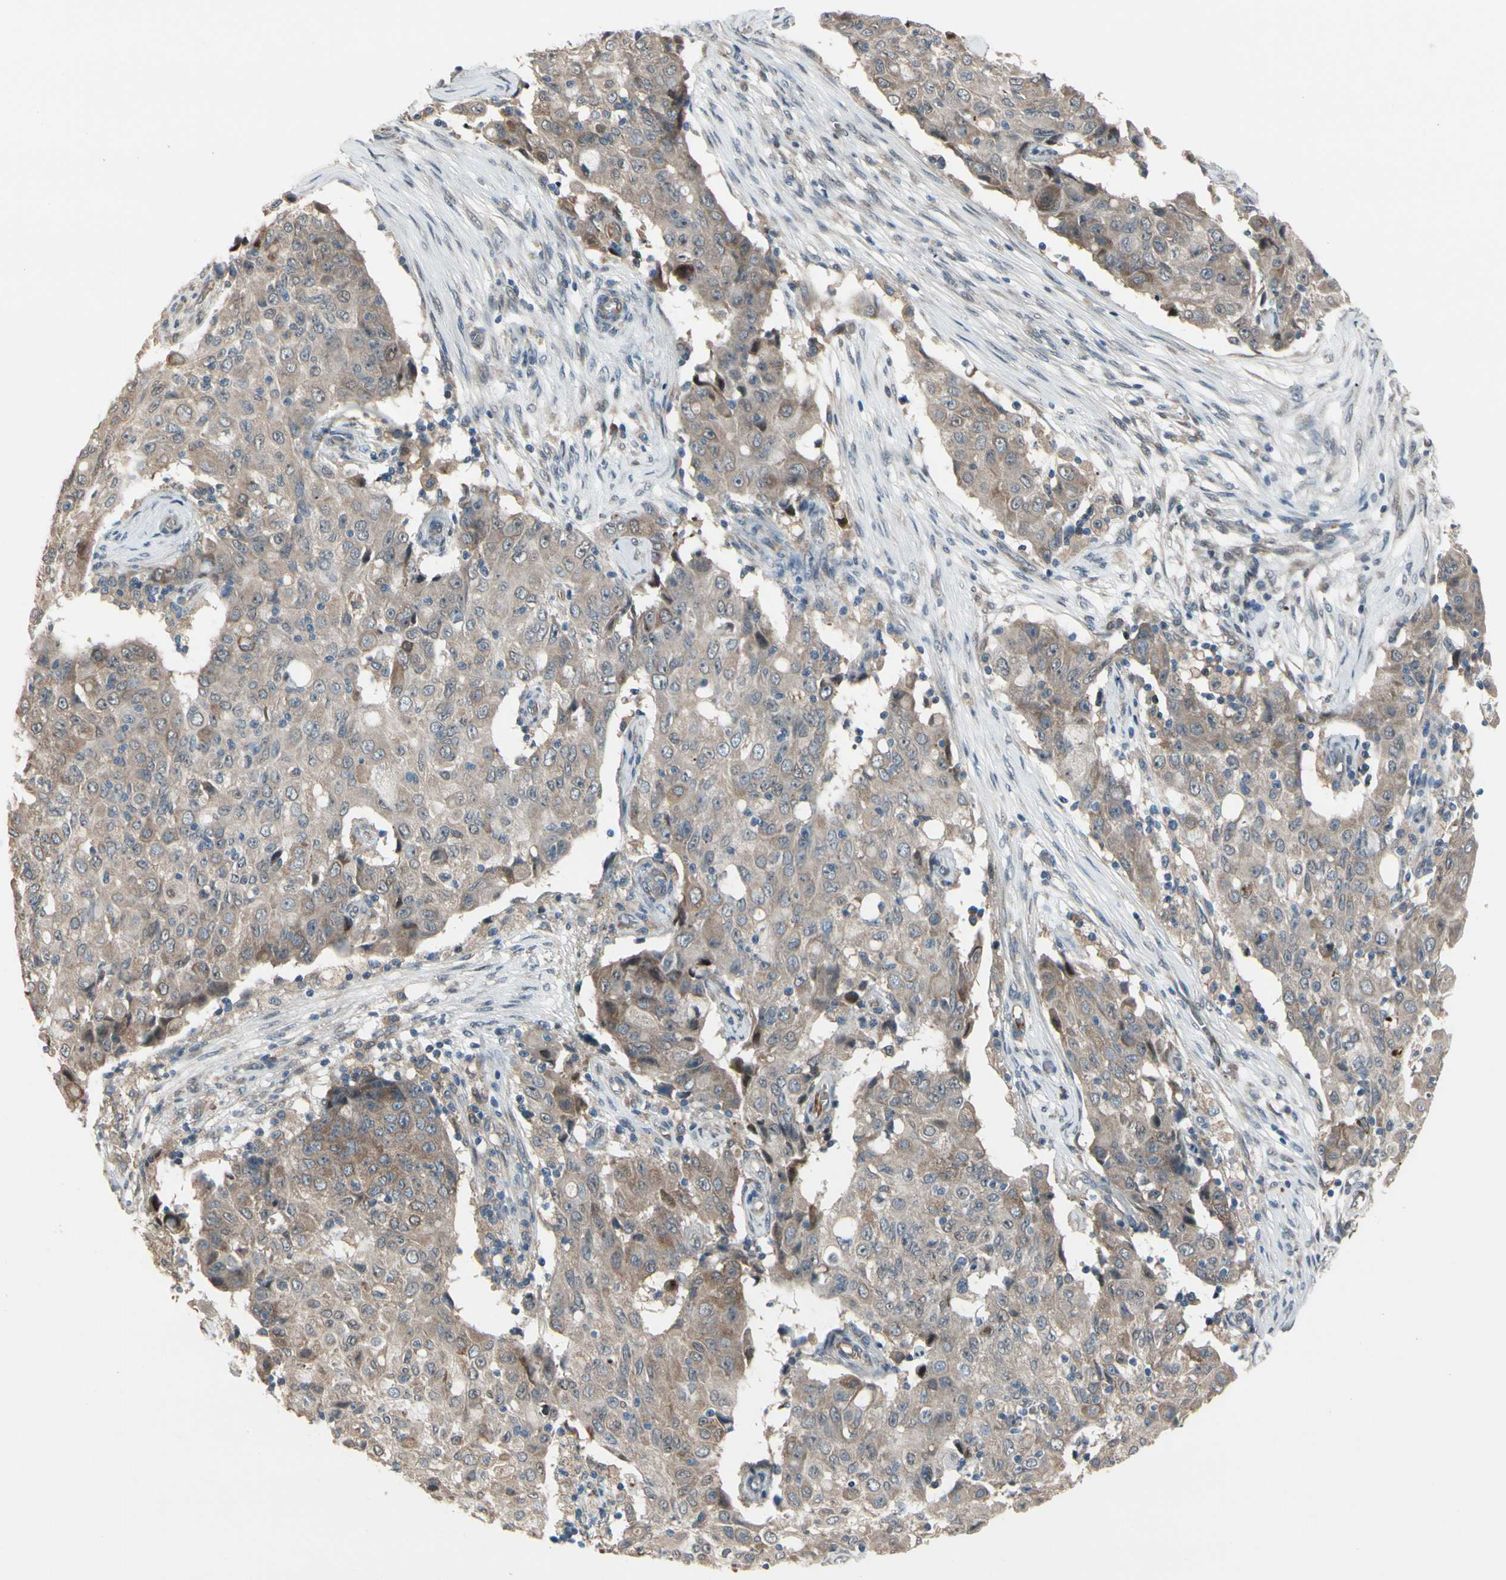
{"staining": {"intensity": "weak", "quantity": "25%-75%", "location": "cytoplasmic/membranous"}, "tissue": "ovarian cancer", "cell_type": "Tumor cells", "image_type": "cancer", "snomed": [{"axis": "morphology", "description": "Carcinoma, endometroid"}, {"axis": "topography", "description": "Ovary"}], "caption": "This image shows ovarian endometroid carcinoma stained with immunohistochemistry to label a protein in brown. The cytoplasmic/membranous of tumor cells show weak positivity for the protein. Nuclei are counter-stained blue.", "gene": "SNX29", "patient": {"sex": "female", "age": 42}}